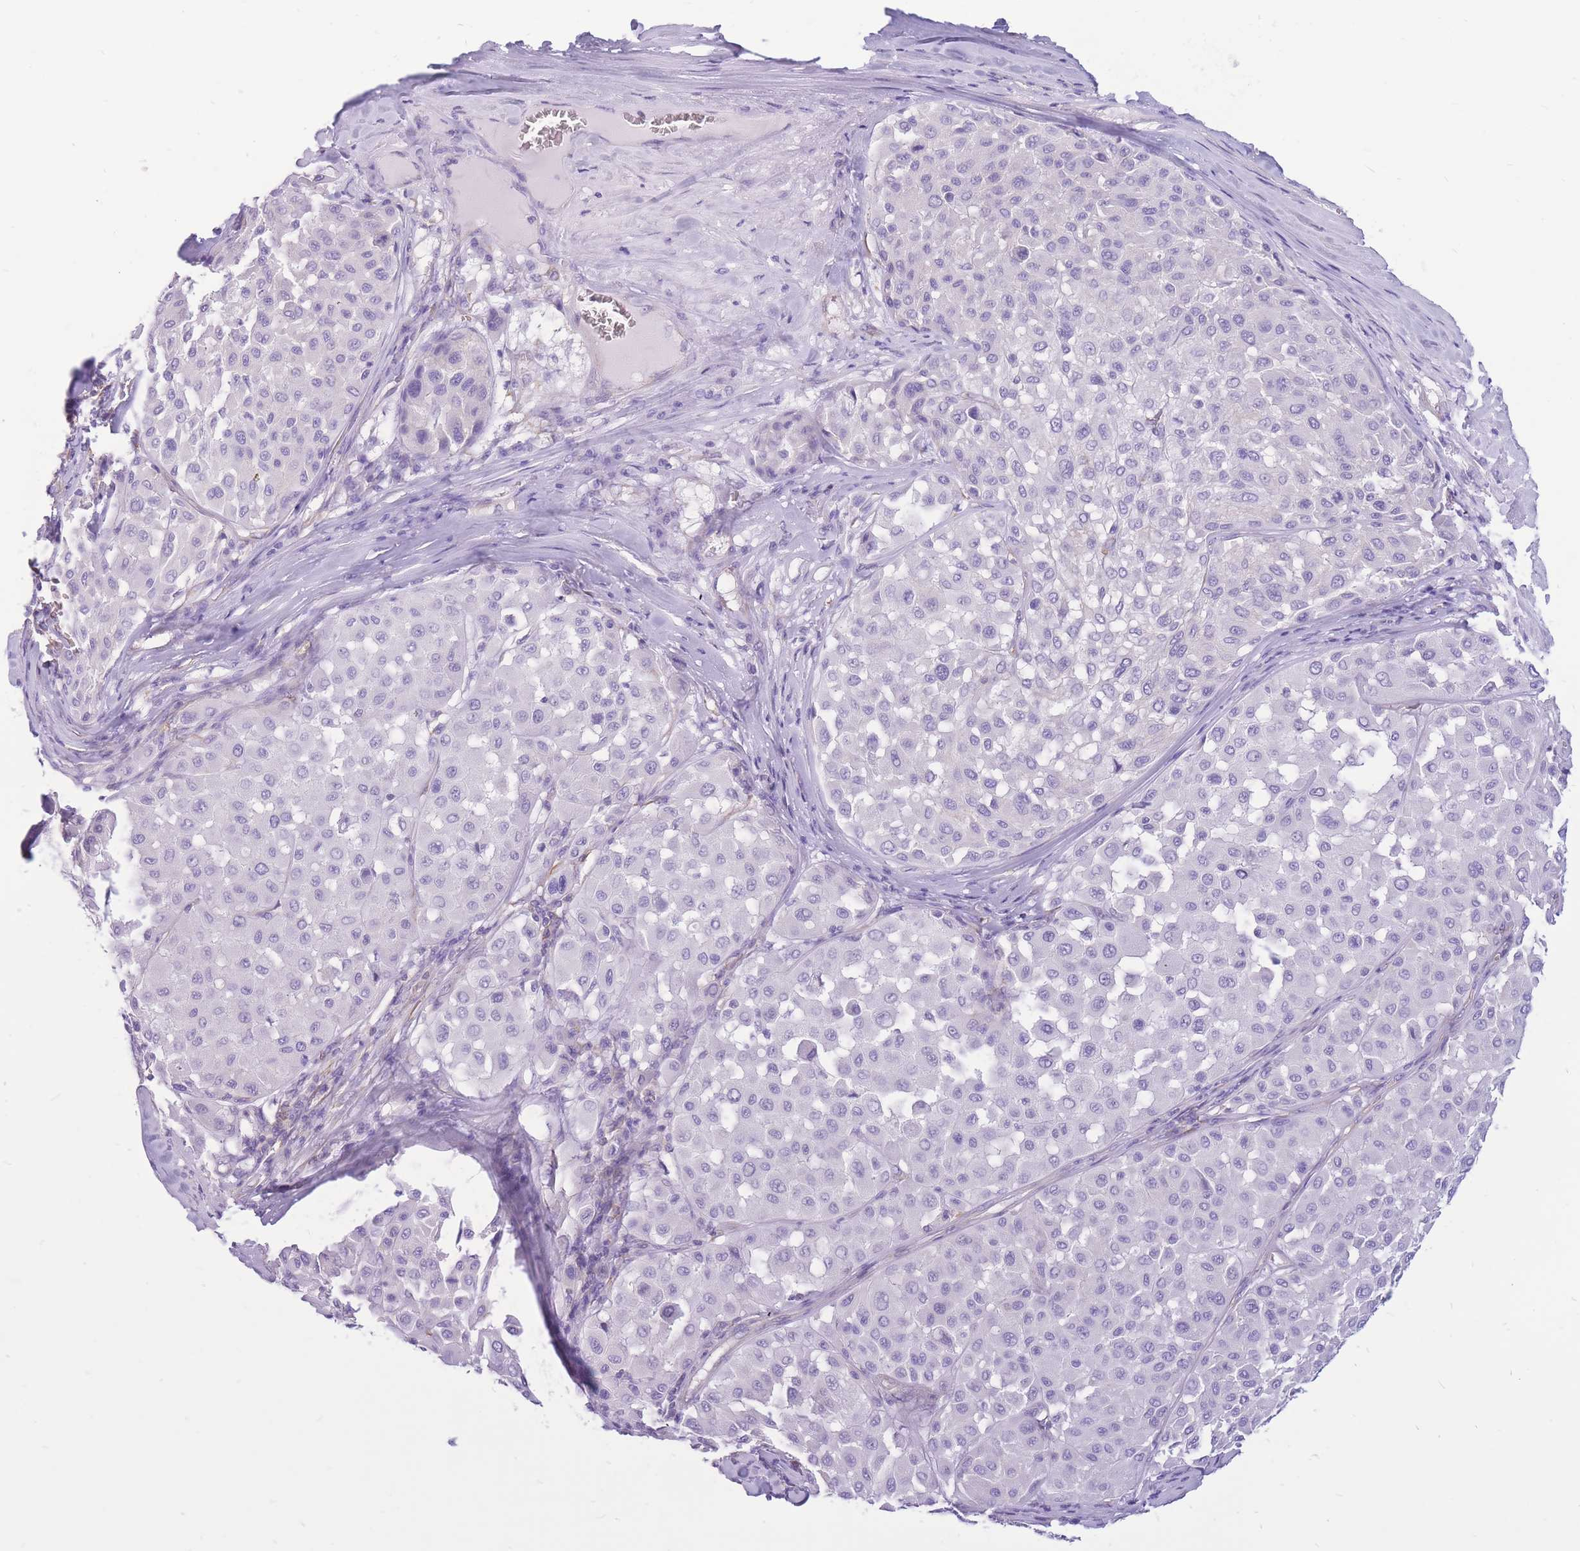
{"staining": {"intensity": "negative", "quantity": "none", "location": "none"}, "tissue": "melanoma", "cell_type": "Tumor cells", "image_type": "cancer", "snomed": [{"axis": "morphology", "description": "Malignant melanoma, Metastatic site"}, {"axis": "topography", "description": "Soft tissue"}], "caption": "The image exhibits no significant staining in tumor cells of melanoma.", "gene": "ADD2", "patient": {"sex": "male", "age": 41}}